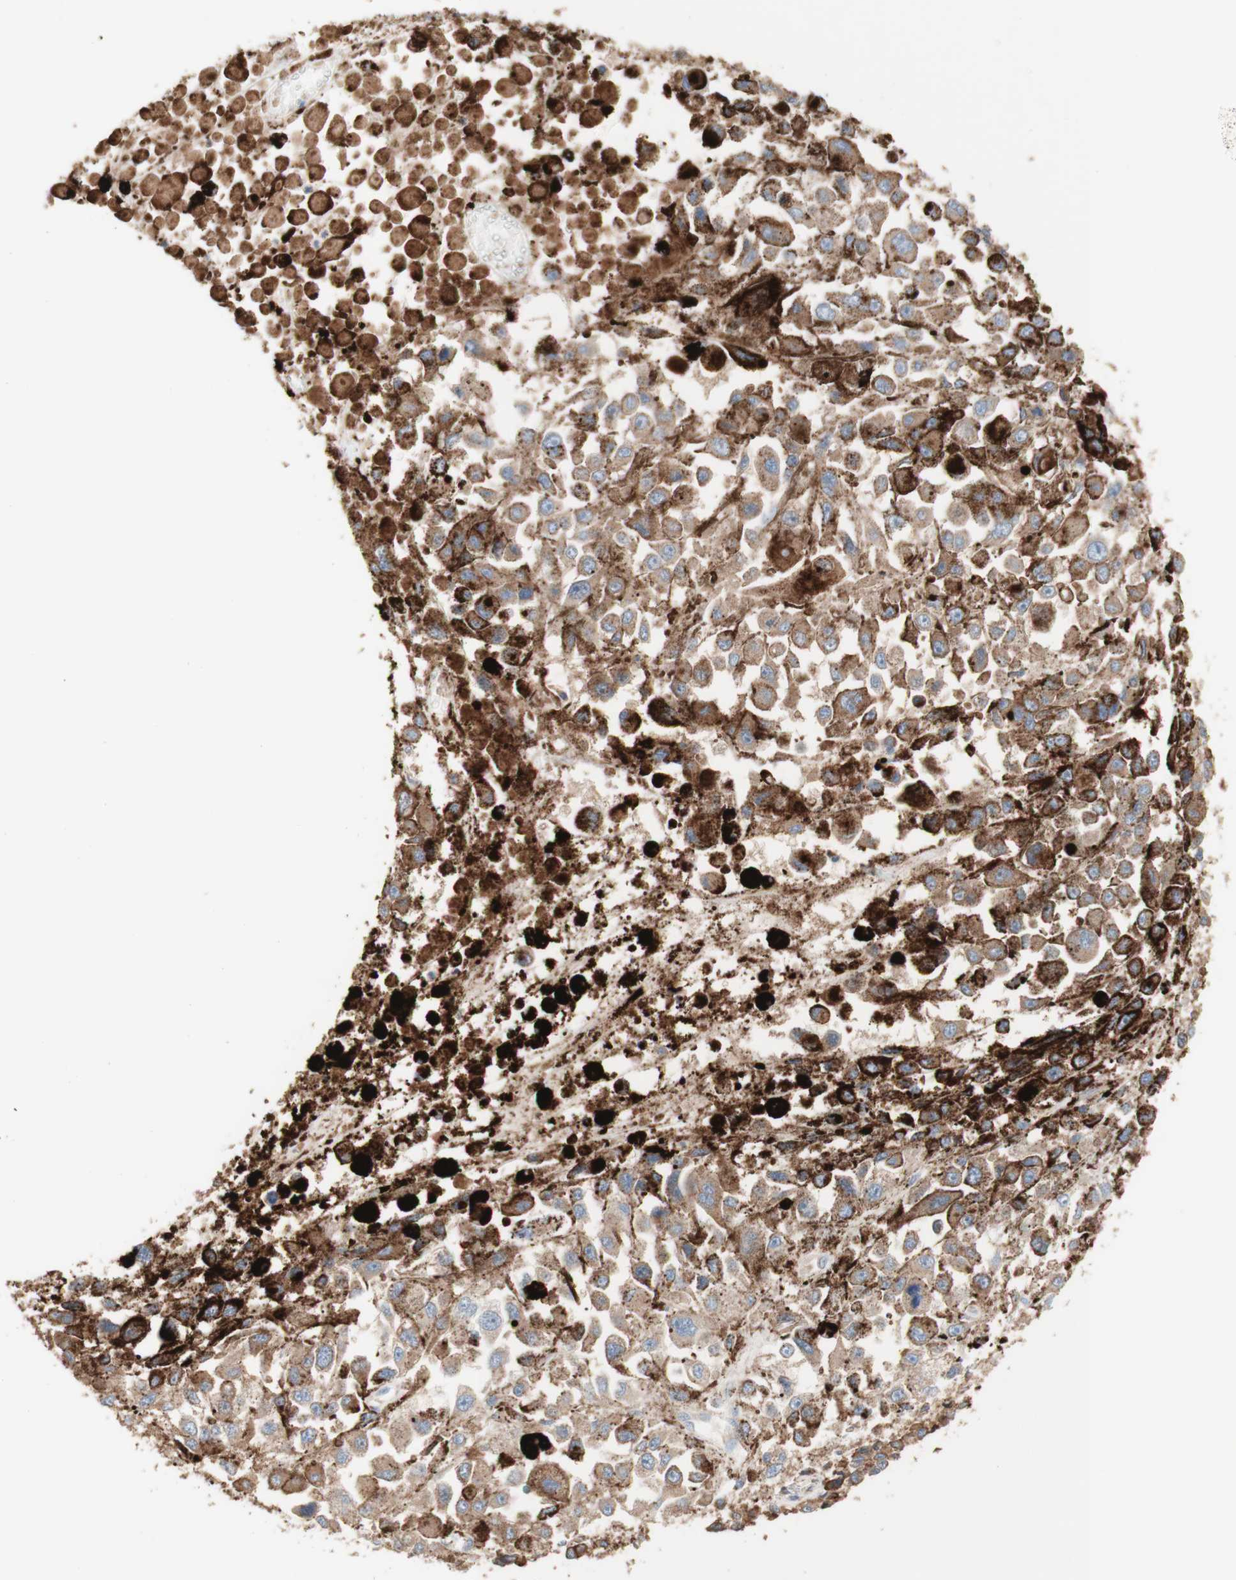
{"staining": {"intensity": "moderate", "quantity": ">75%", "location": "cytoplasmic/membranous"}, "tissue": "melanoma", "cell_type": "Tumor cells", "image_type": "cancer", "snomed": [{"axis": "morphology", "description": "Malignant melanoma, Metastatic site"}, {"axis": "topography", "description": "Lymph node"}], "caption": "Immunohistochemistry staining of melanoma, which reveals medium levels of moderate cytoplasmic/membranous positivity in about >75% of tumor cells indicating moderate cytoplasmic/membranous protein staining. The staining was performed using DAB (brown) for protein detection and nuclei were counterstained in hematoxylin (blue).", "gene": "URB2", "patient": {"sex": "male", "age": 59}}